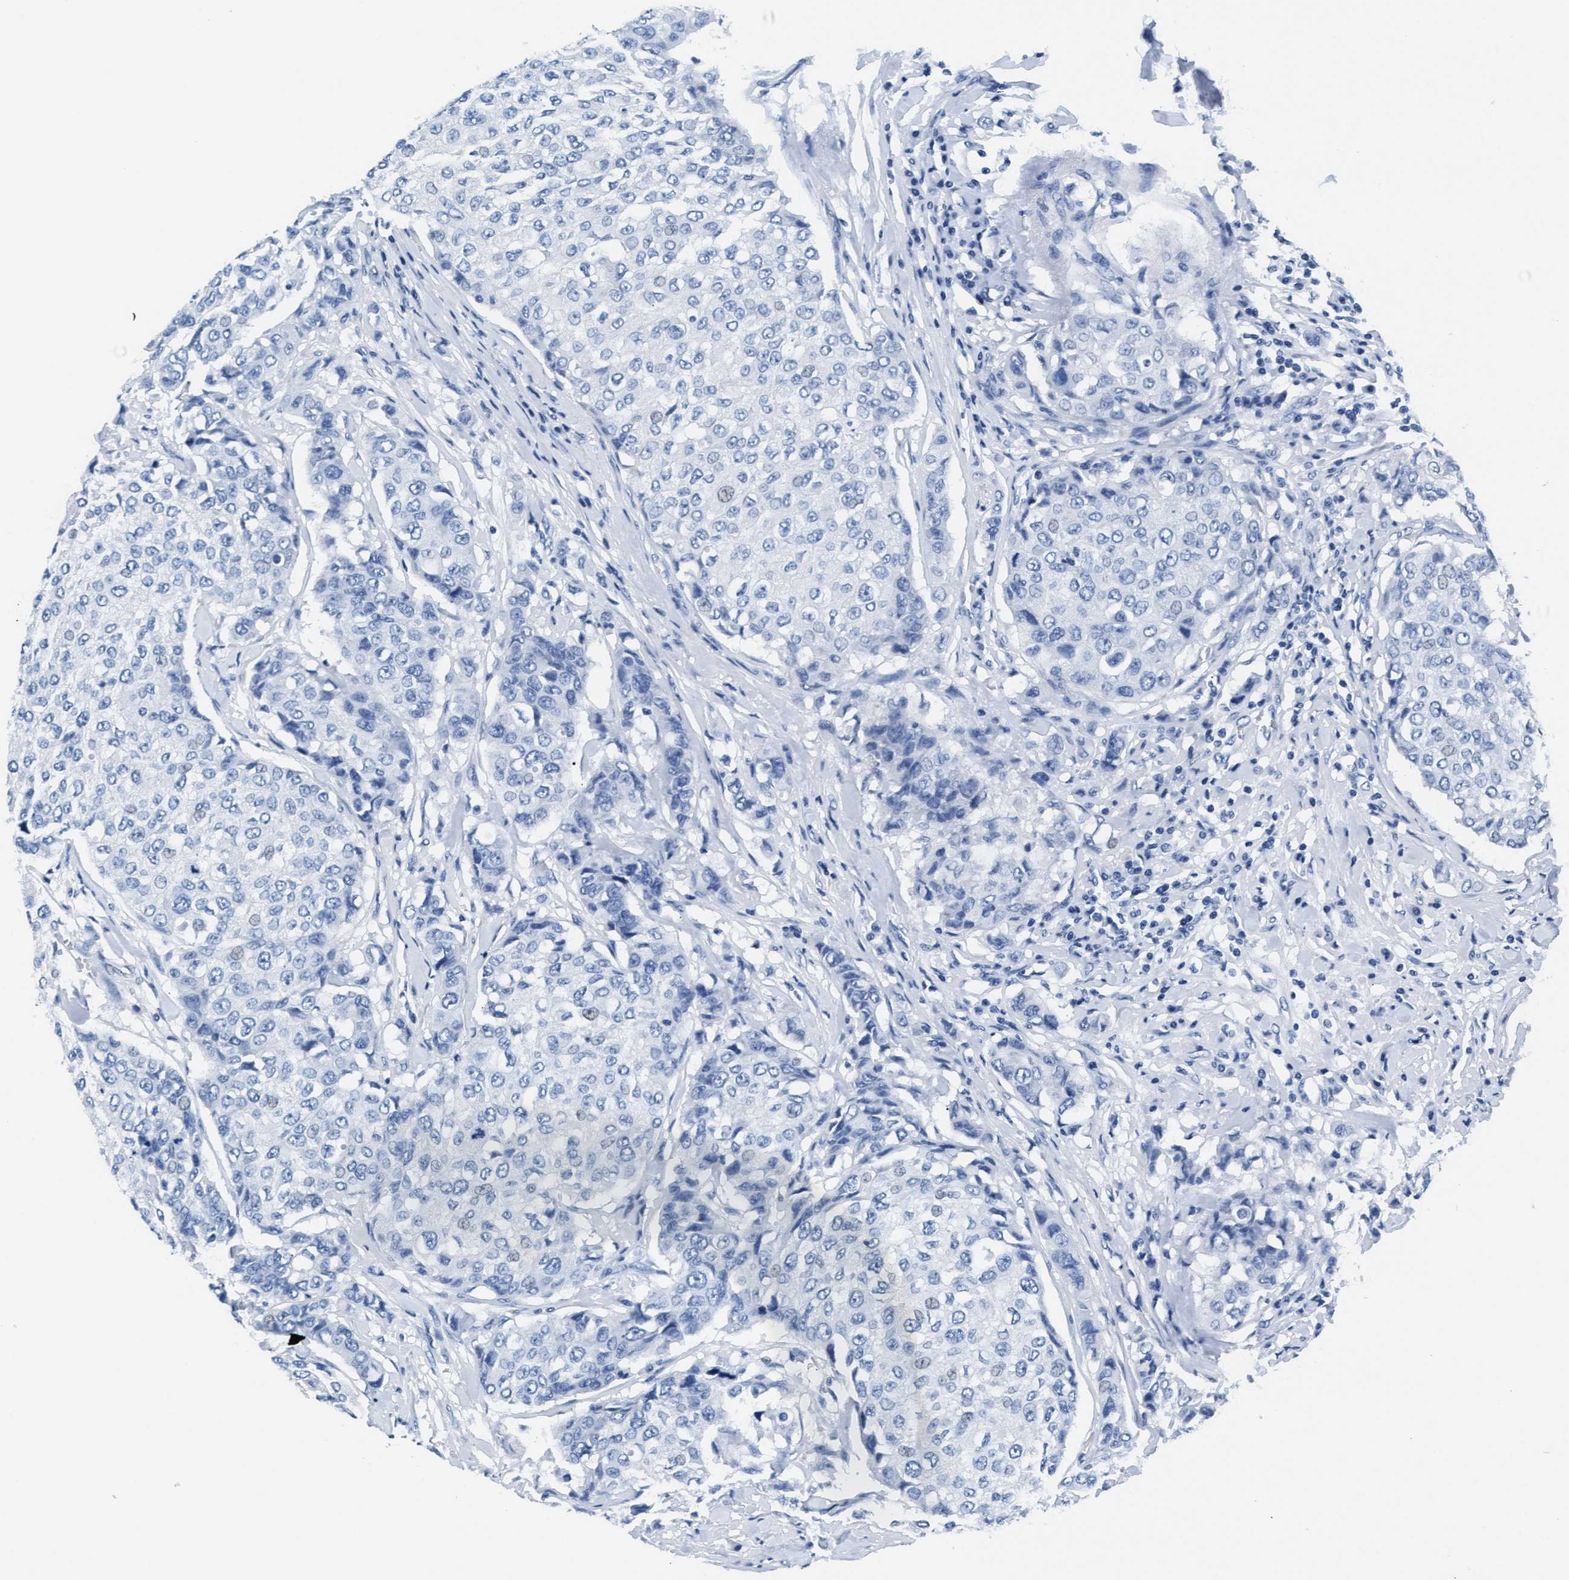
{"staining": {"intensity": "negative", "quantity": "none", "location": "none"}, "tissue": "breast cancer", "cell_type": "Tumor cells", "image_type": "cancer", "snomed": [{"axis": "morphology", "description": "Duct carcinoma"}, {"axis": "topography", "description": "Breast"}], "caption": "IHC of human invasive ductal carcinoma (breast) shows no positivity in tumor cells. The staining was performed using DAB (3,3'-diaminobenzidine) to visualize the protein expression in brown, while the nuclei were stained in blue with hematoxylin (Magnification: 20x).", "gene": "MMP8", "patient": {"sex": "female", "age": 27}}